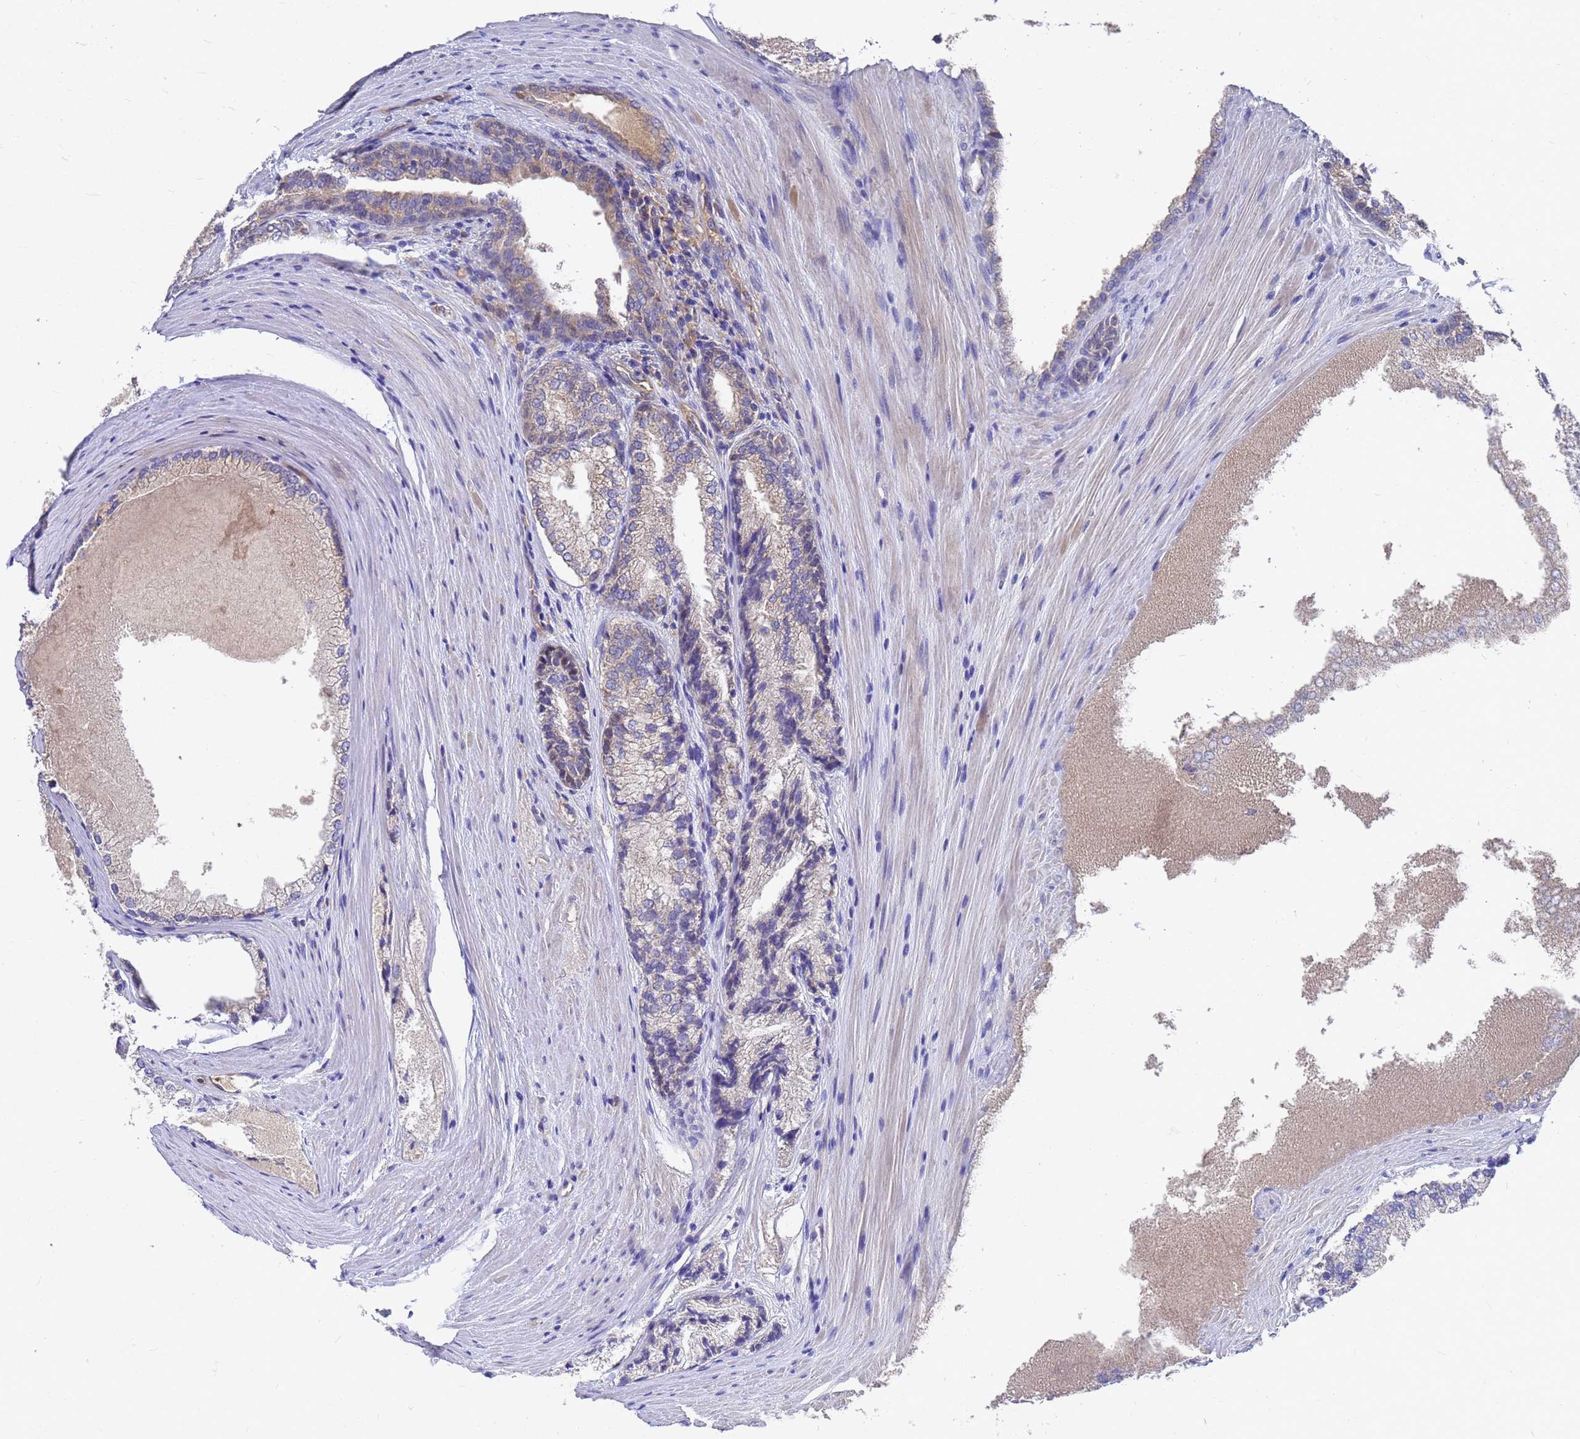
{"staining": {"intensity": "weak", "quantity": "<25%", "location": "cytoplasmic/membranous"}, "tissue": "prostate cancer", "cell_type": "Tumor cells", "image_type": "cancer", "snomed": [{"axis": "morphology", "description": "Adenocarcinoma, Low grade"}, {"axis": "topography", "description": "Prostate"}], "caption": "A high-resolution image shows immunohistochemistry staining of prostate cancer, which demonstrates no significant positivity in tumor cells.", "gene": "SLC35E2B", "patient": {"sex": "male", "age": 74}}